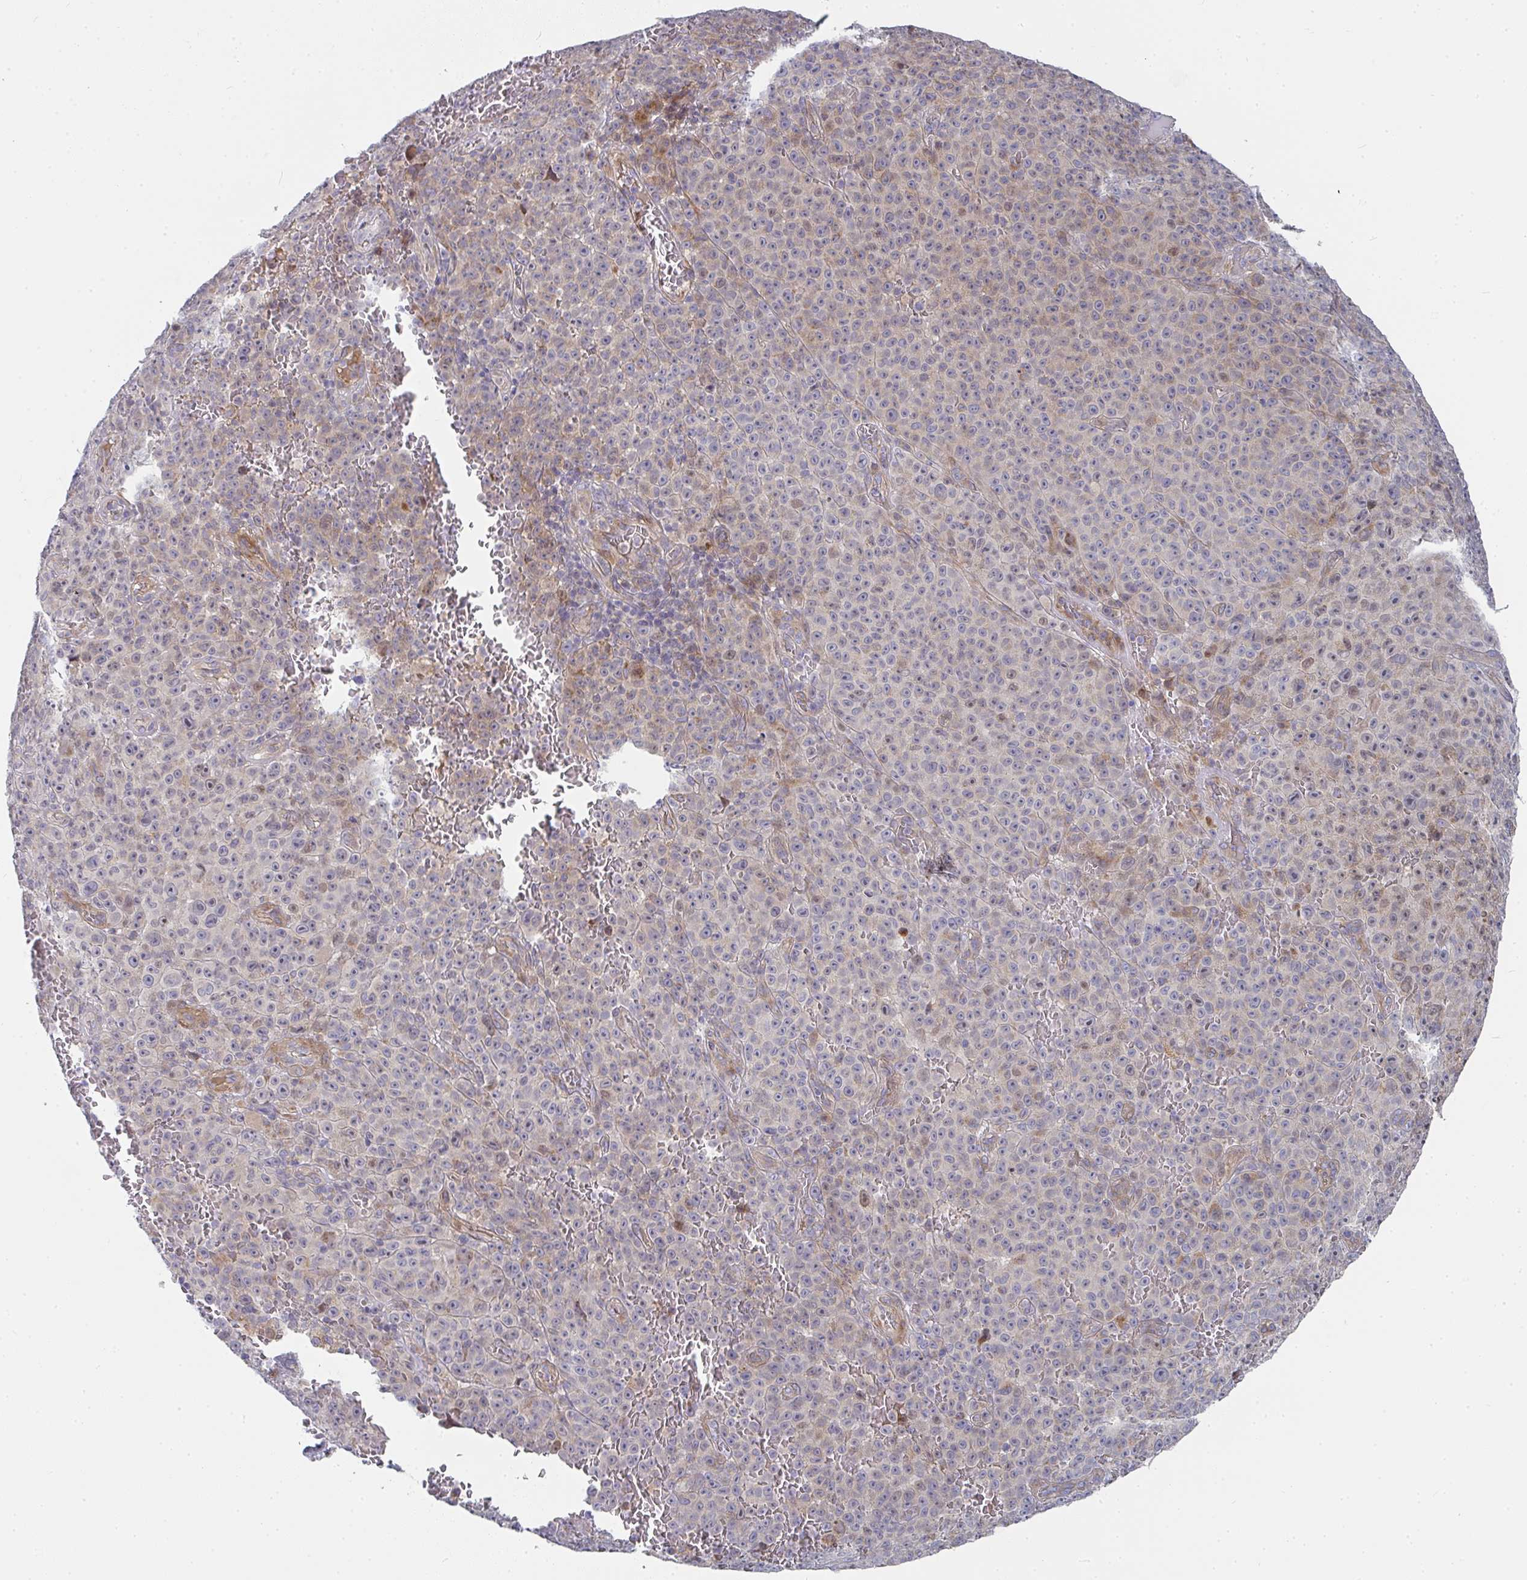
{"staining": {"intensity": "weak", "quantity": "<25%", "location": "cytoplasmic/membranous,nuclear"}, "tissue": "melanoma", "cell_type": "Tumor cells", "image_type": "cancer", "snomed": [{"axis": "morphology", "description": "Malignant melanoma, NOS"}, {"axis": "topography", "description": "Skin"}], "caption": "DAB (3,3'-diaminobenzidine) immunohistochemical staining of malignant melanoma exhibits no significant staining in tumor cells.", "gene": "RHEBL1", "patient": {"sex": "female", "age": 82}}